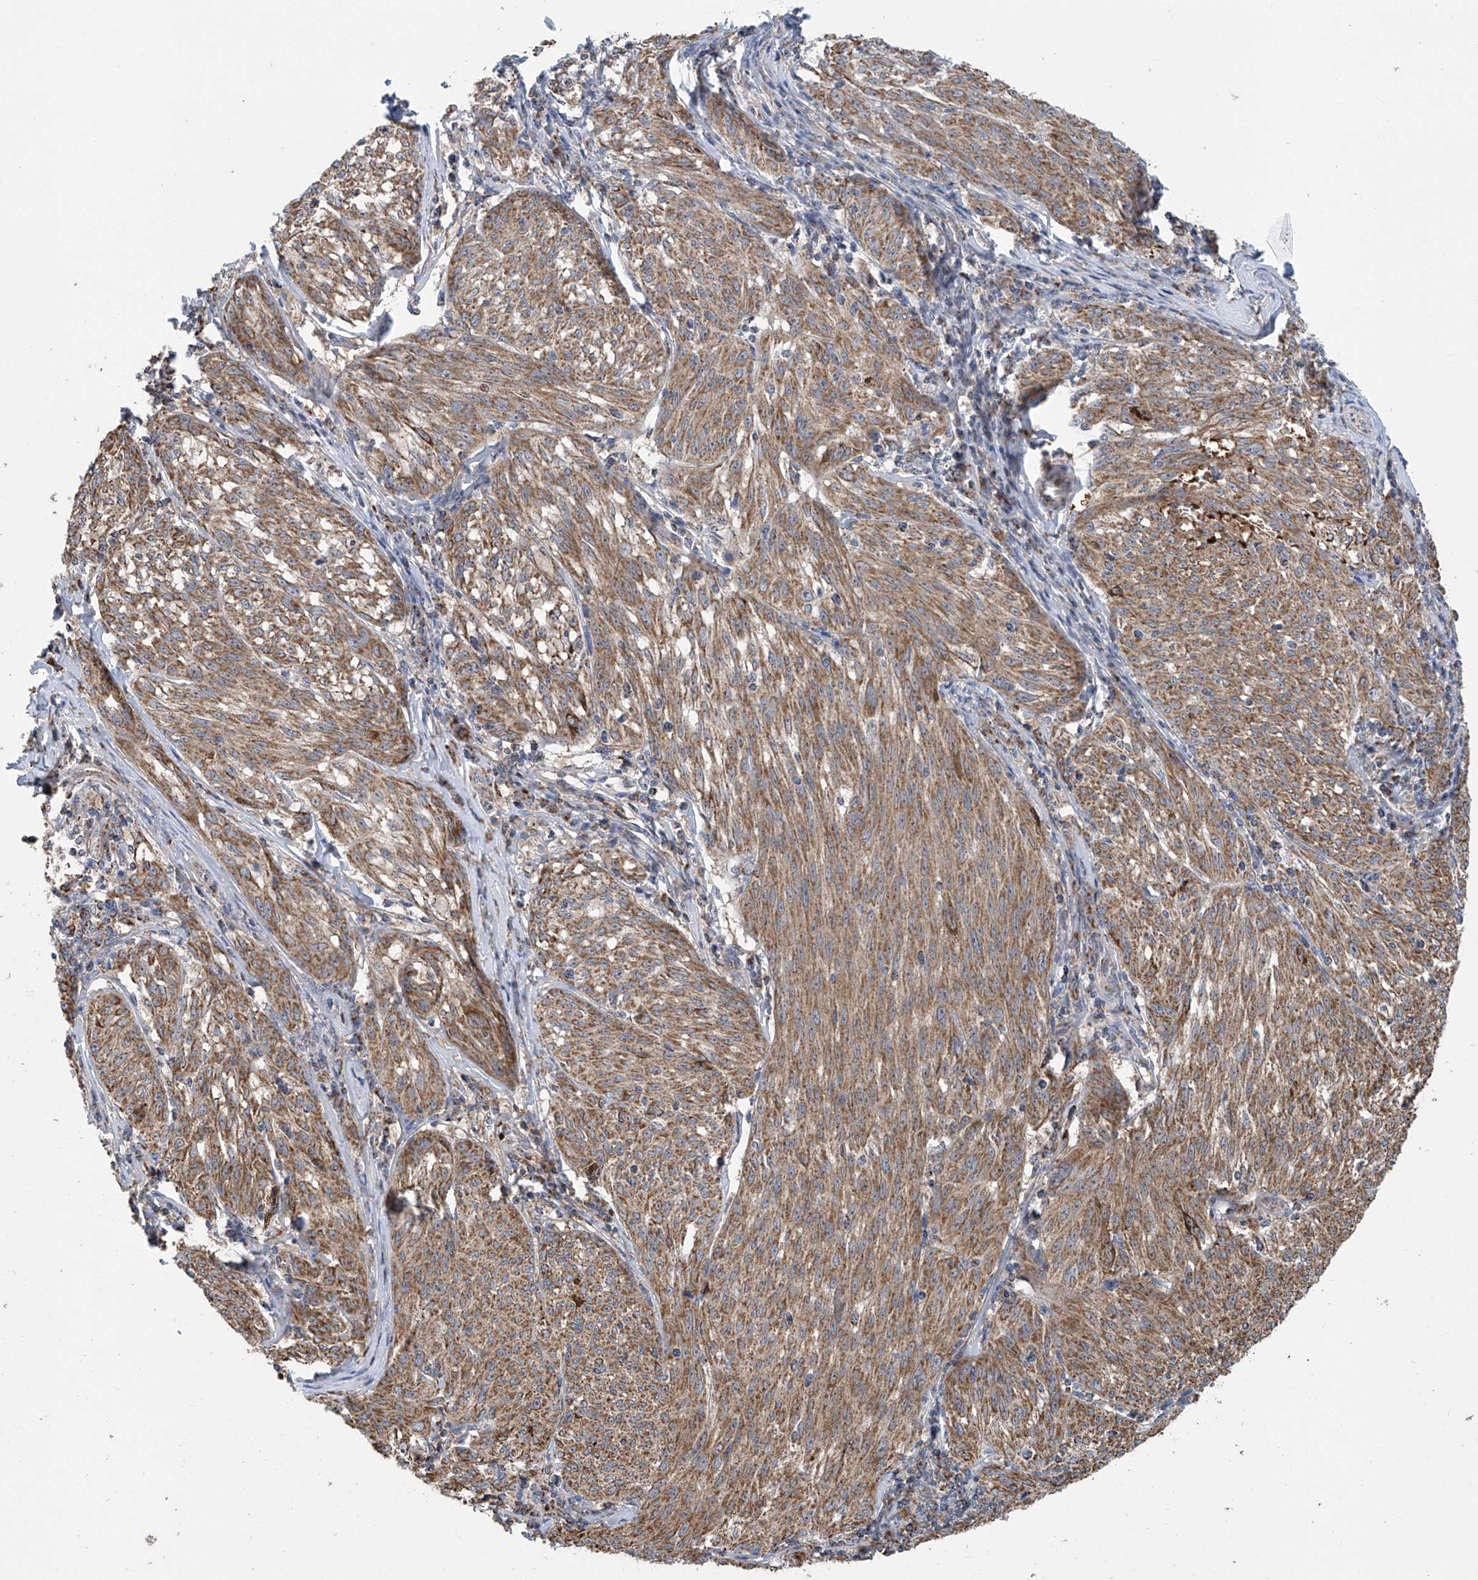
{"staining": {"intensity": "moderate", "quantity": ">75%", "location": "cytoplasmic/membranous"}, "tissue": "melanoma", "cell_type": "Tumor cells", "image_type": "cancer", "snomed": [{"axis": "morphology", "description": "Malignant melanoma, NOS"}, {"axis": "topography", "description": "Skin"}], "caption": "Melanoma stained for a protein (brown) reveals moderate cytoplasmic/membranous positive positivity in about >75% of tumor cells.", "gene": "COMMD1", "patient": {"sex": "female", "age": 72}}